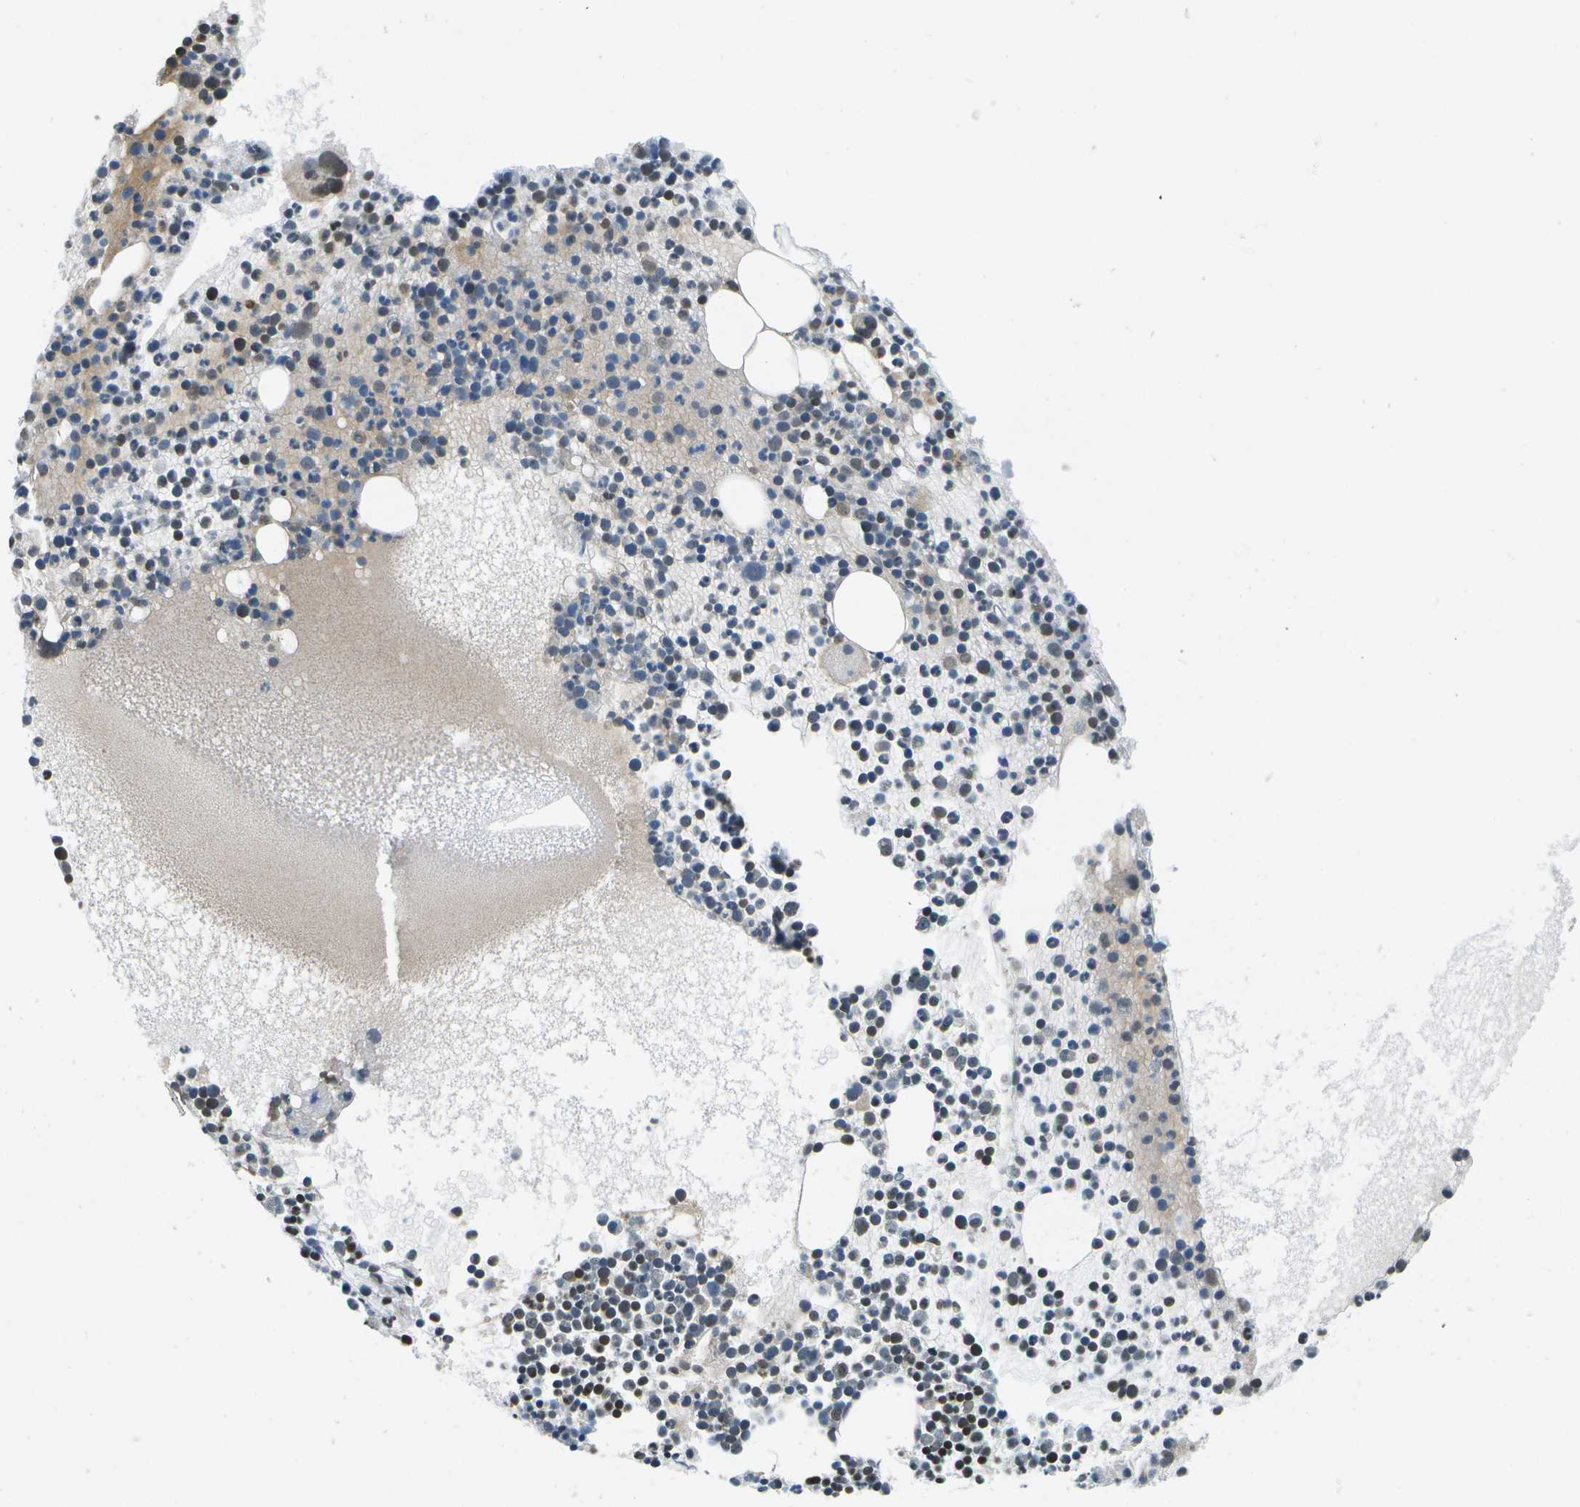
{"staining": {"intensity": "moderate", "quantity": "25%-75%", "location": "cytoplasmic/membranous,nuclear"}, "tissue": "bone marrow", "cell_type": "Hematopoietic cells", "image_type": "normal", "snomed": [{"axis": "morphology", "description": "Normal tissue, NOS"}, {"axis": "morphology", "description": "Inflammation, NOS"}, {"axis": "topography", "description": "Bone marrow"}], "caption": "This histopathology image demonstrates immunohistochemistry staining of unremarkable bone marrow, with medium moderate cytoplasmic/membranous,nuclear expression in approximately 25%-75% of hematopoietic cells.", "gene": "DSE", "patient": {"sex": "male", "age": 58}}